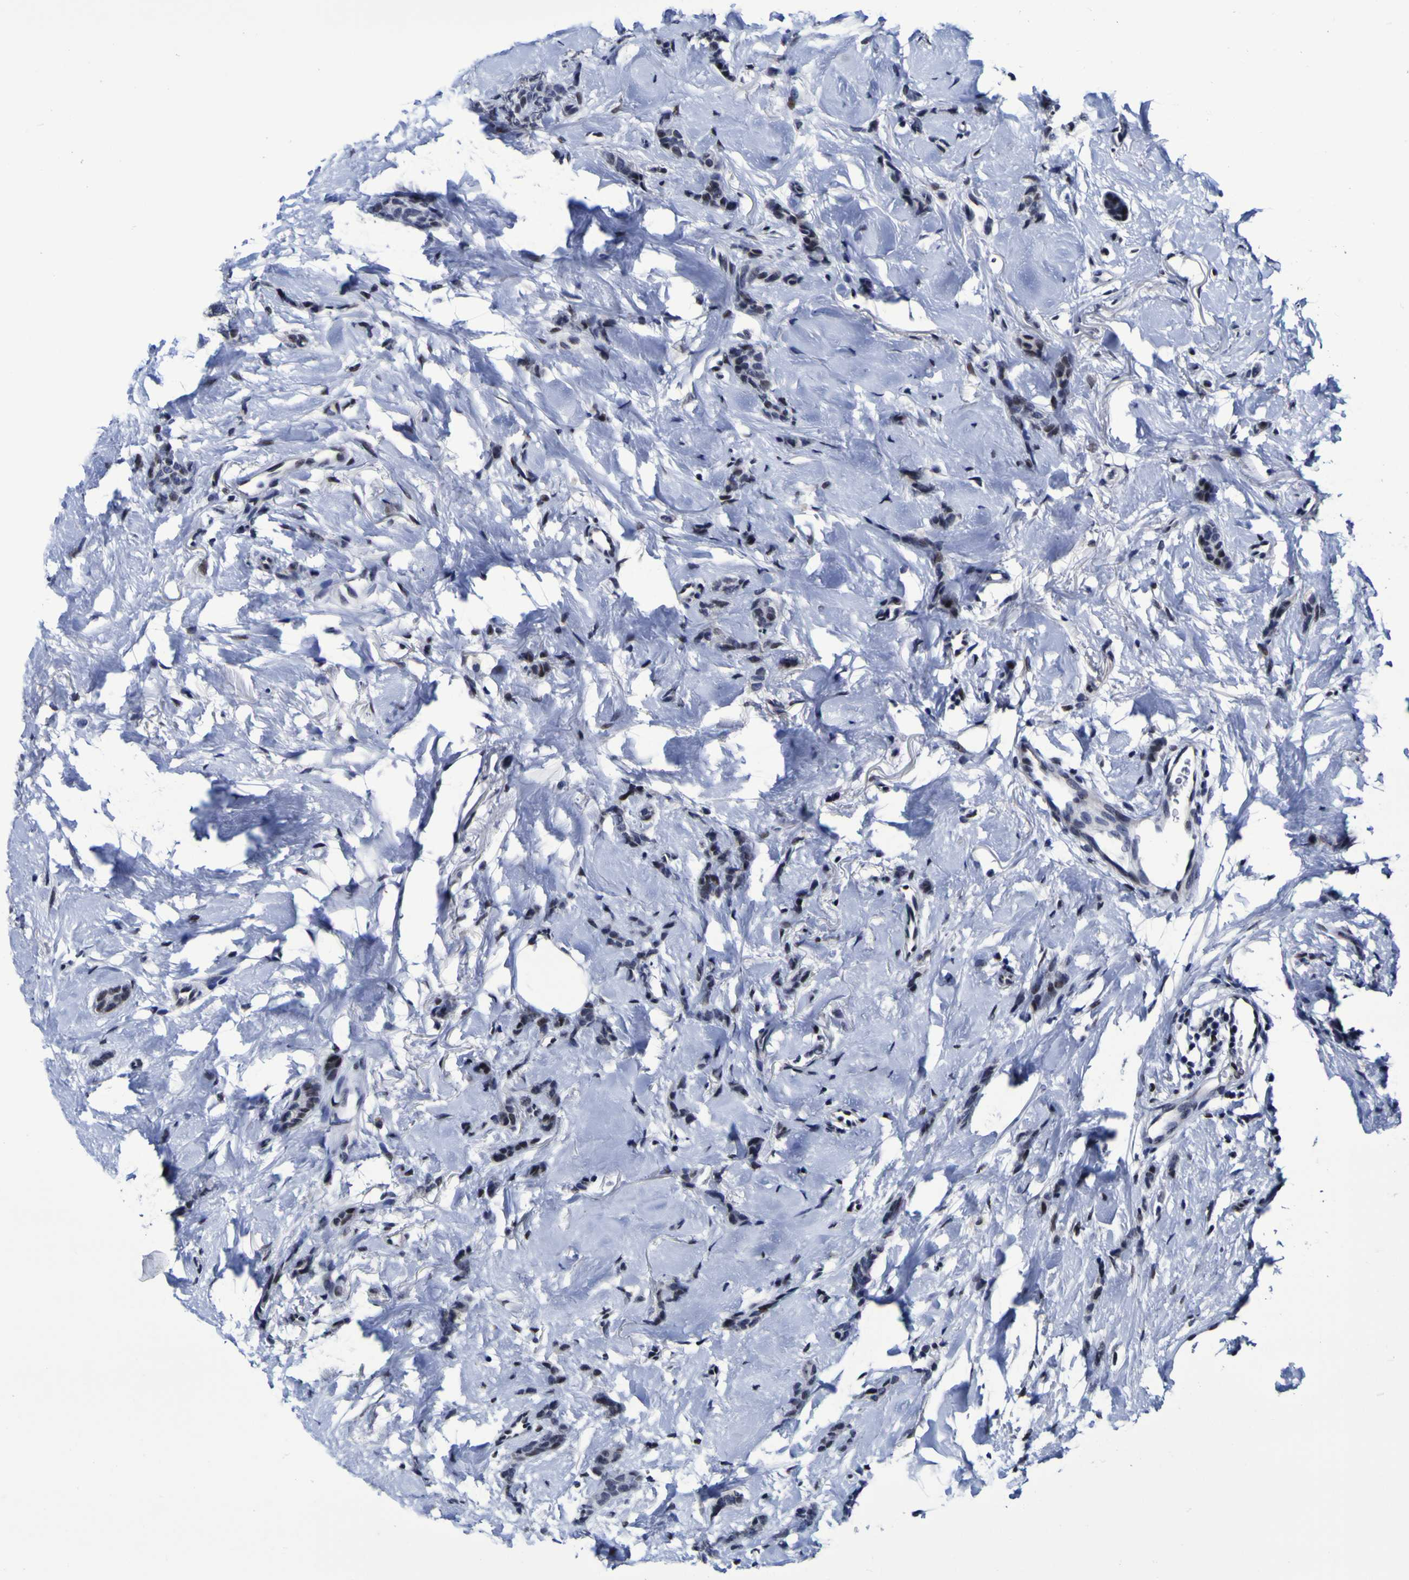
{"staining": {"intensity": "weak", "quantity": ">75%", "location": "nuclear"}, "tissue": "breast cancer", "cell_type": "Tumor cells", "image_type": "cancer", "snomed": [{"axis": "morphology", "description": "Lobular carcinoma"}, {"axis": "topography", "description": "Skin"}, {"axis": "topography", "description": "Breast"}], "caption": "Lobular carcinoma (breast) stained with a protein marker demonstrates weak staining in tumor cells.", "gene": "MBD3", "patient": {"sex": "female", "age": 46}}